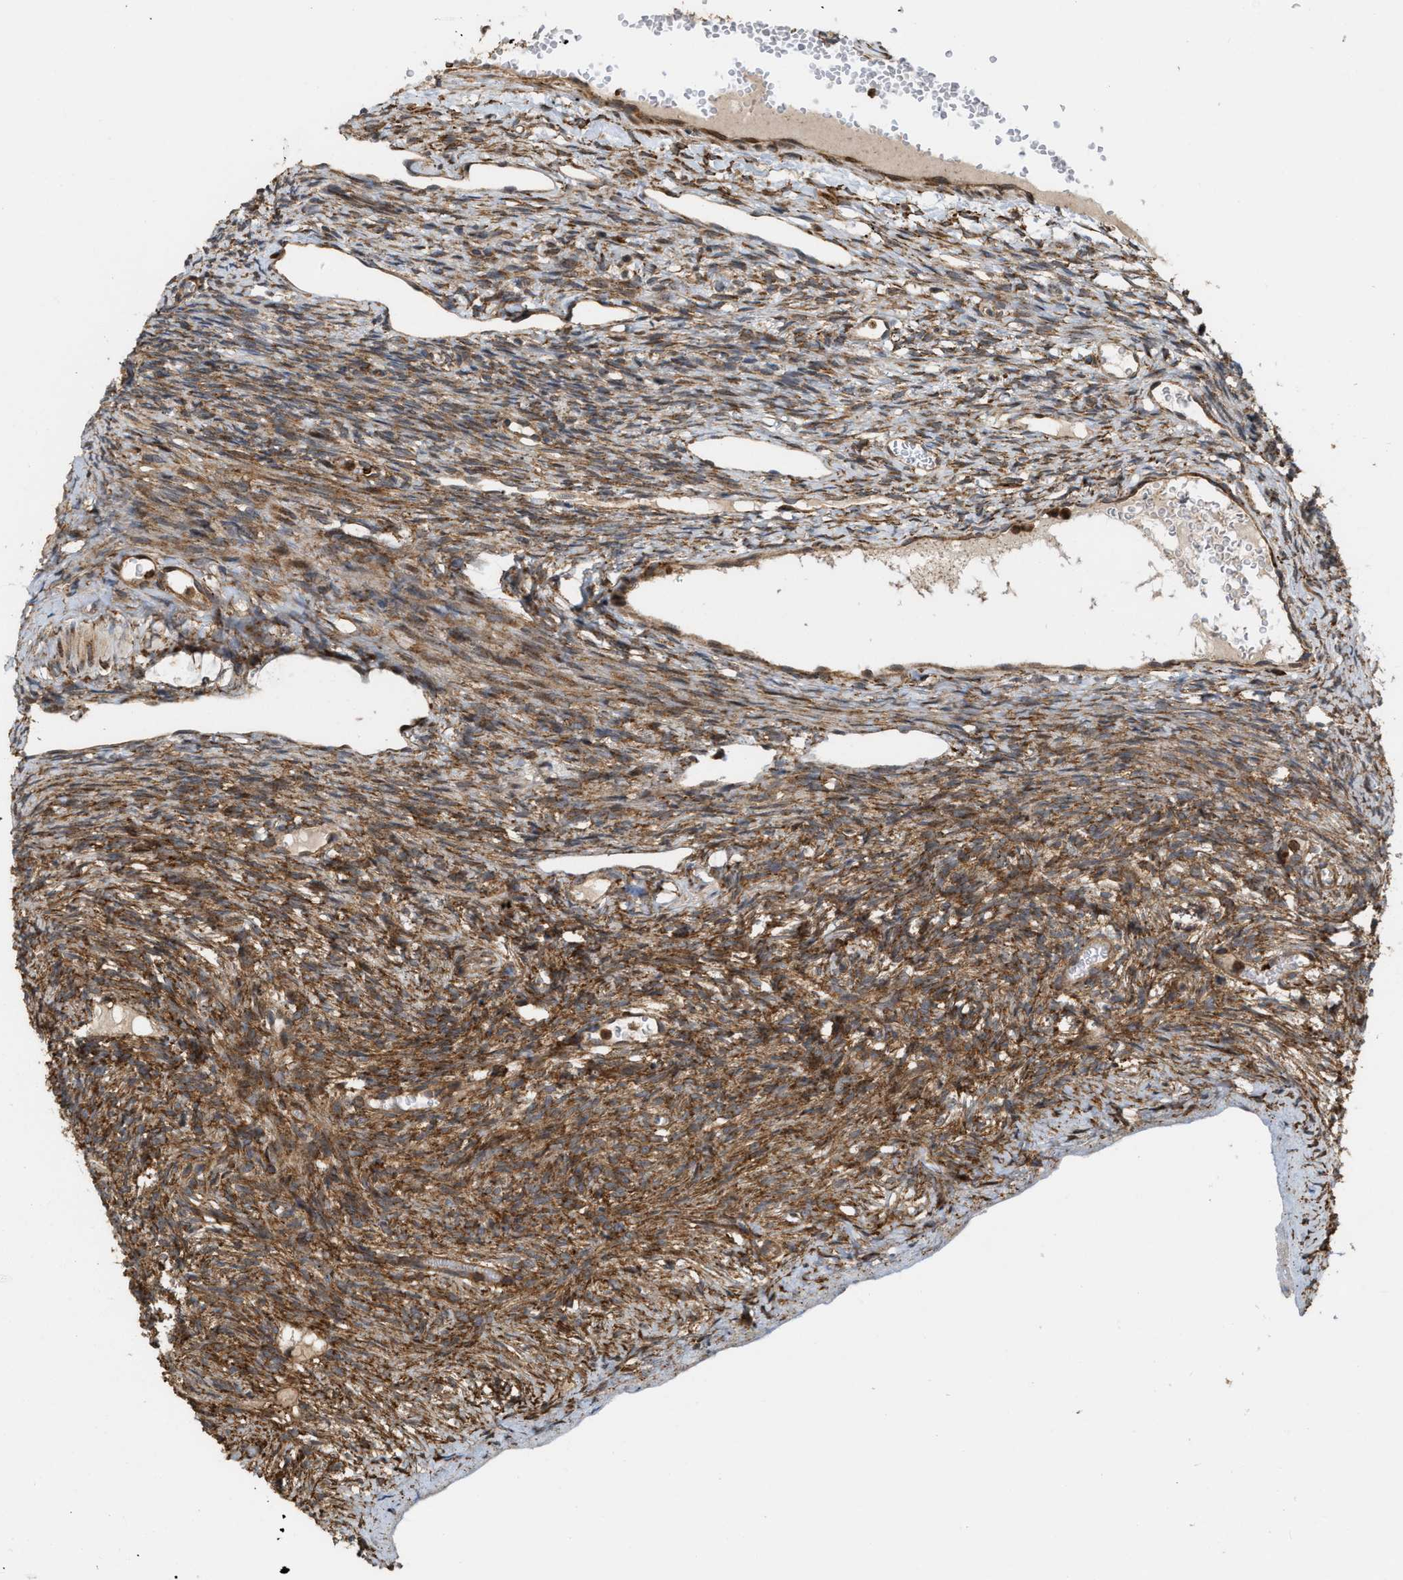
{"staining": {"intensity": "strong", "quantity": ">75%", "location": "cytoplasmic/membranous"}, "tissue": "ovary", "cell_type": "Follicle cells", "image_type": "normal", "snomed": [{"axis": "morphology", "description": "Normal tissue, NOS"}, {"axis": "topography", "description": "Ovary"}], "caption": "Ovary stained with DAB immunohistochemistry (IHC) reveals high levels of strong cytoplasmic/membranous expression in about >75% of follicle cells.", "gene": "IQCE", "patient": {"sex": "female", "age": 33}}